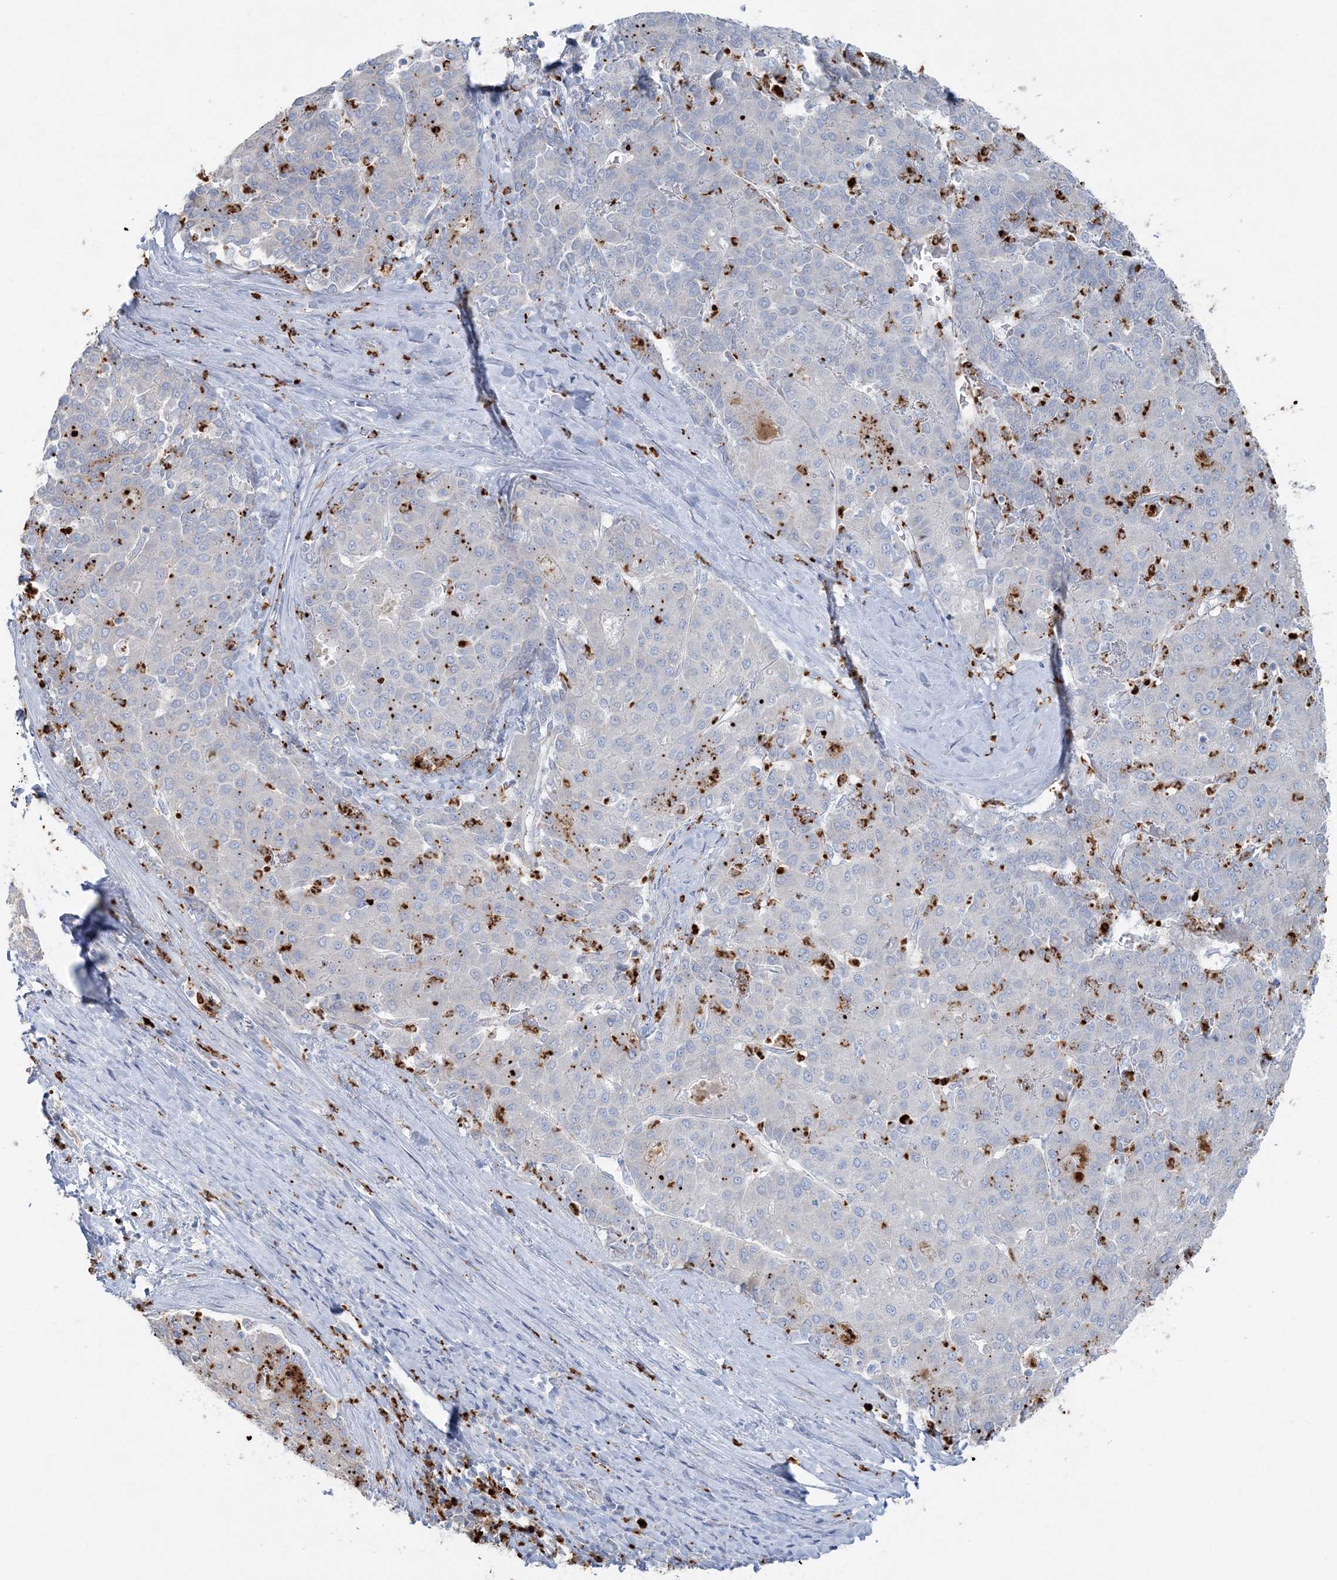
{"staining": {"intensity": "negative", "quantity": "none", "location": "none"}, "tissue": "liver cancer", "cell_type": "Tumor cells", "image_type": "cancer", "snomed": [{"axis": "morphology", "description": "Carcinoma, Hepatocellular, NOS"}, {"axis": "topography", "description": "Liver"}], "caption": "DAB immunohistochemical staining of human liver cancer displays no significant staining in tumor cells.", "gene": "CCNJ", "patient": {"sex": "male", "age": 65}}